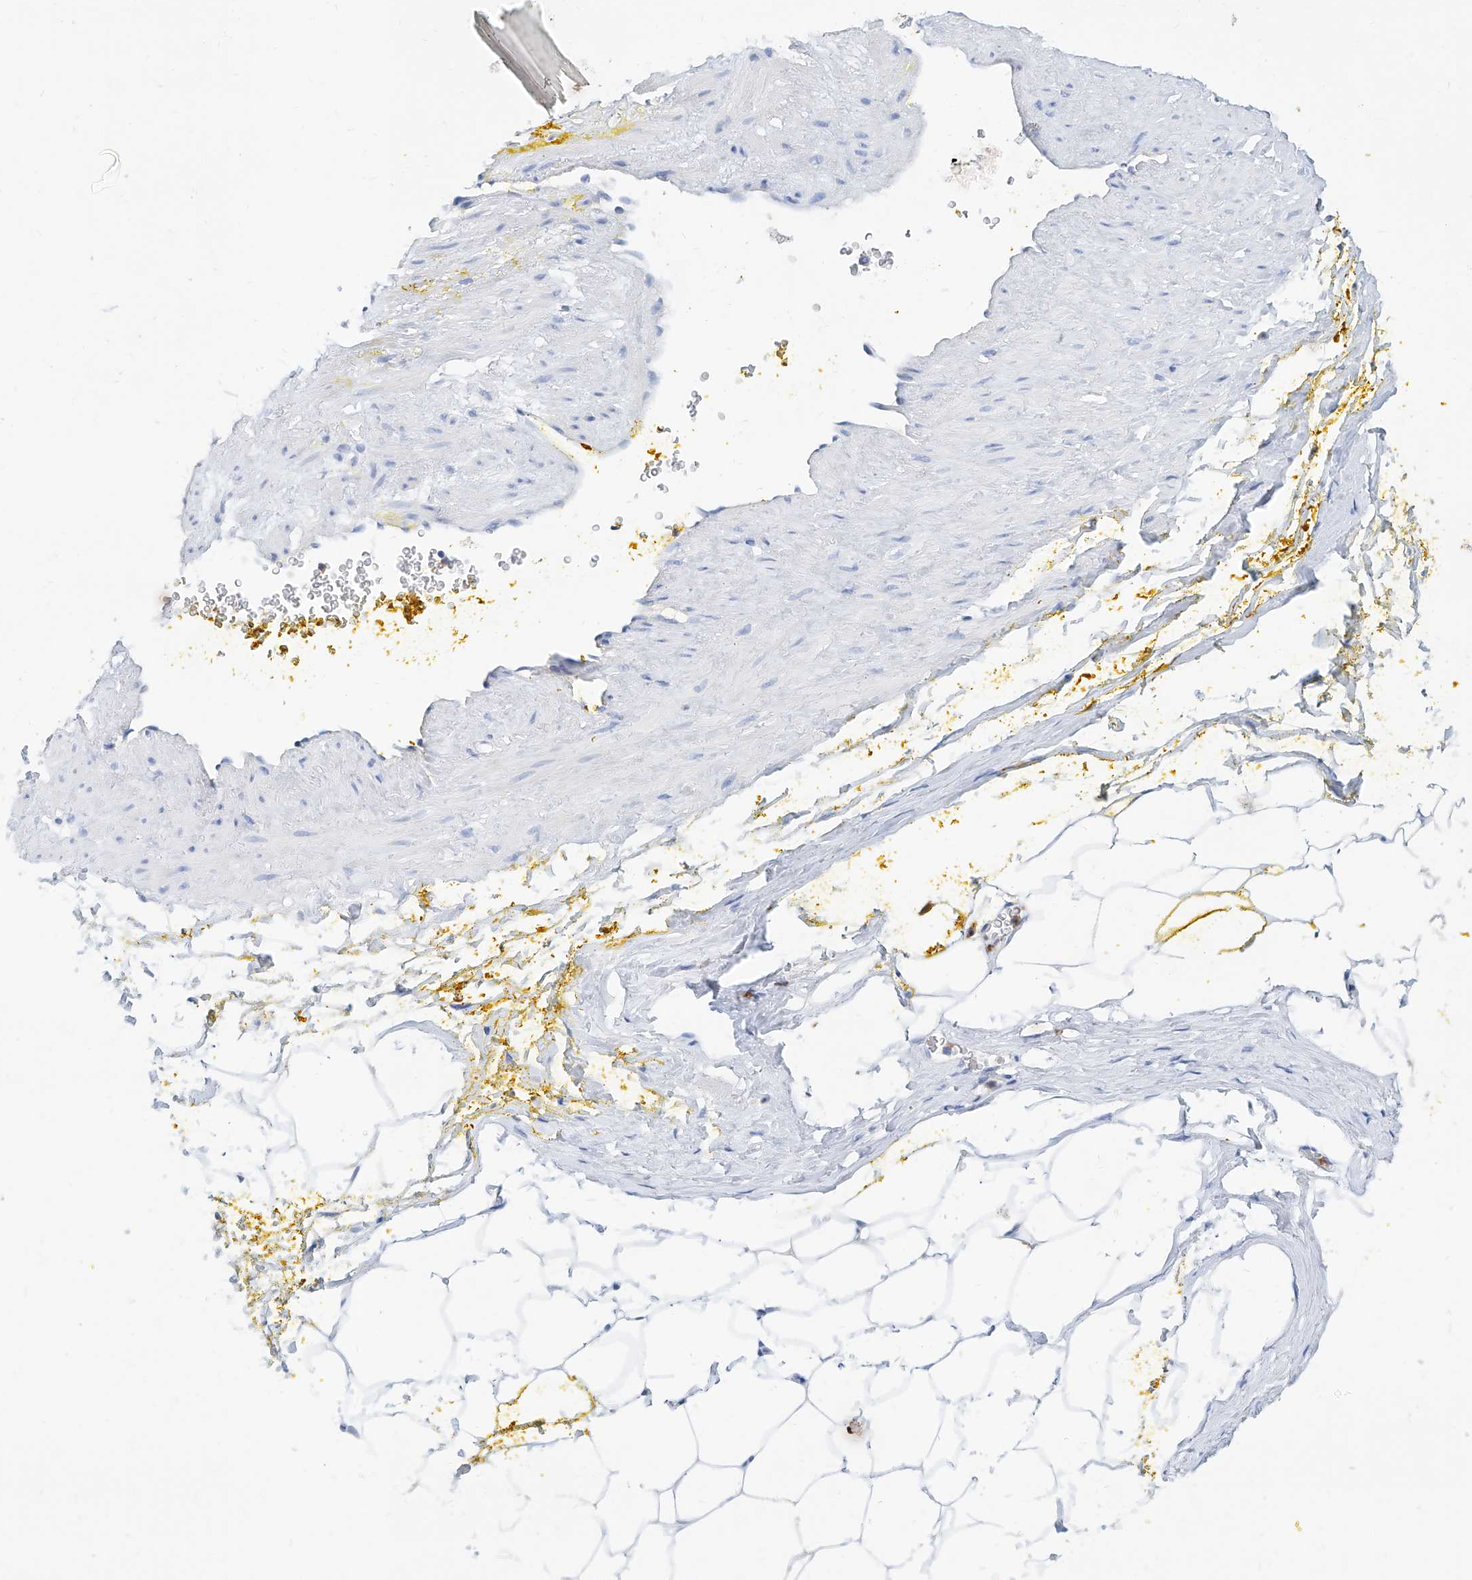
{"staining": {"intensity": "negative", "quantity": "none", "location": "none"}, "tissue": "adipose tissue", "cell_type": "Adipocytes", "image_type": "normal", "snomed": [{"axis": "morphology", "description": "Normal tissue, NOS"}, {"axis": "morphology", "description": "Adenocarcinoma, Low grade"}, {"axis": "topography", "description": "Prostate"}, {"axis": "topography", "description": "Peripheral nerve tissue"}], "caption": "This is an IHC photomicrograph of unremarkable adipose tissue. There is no expression in adipocytes.", "gene": "SLC25A29", "patient": {"sex": "male", "age": 63}}